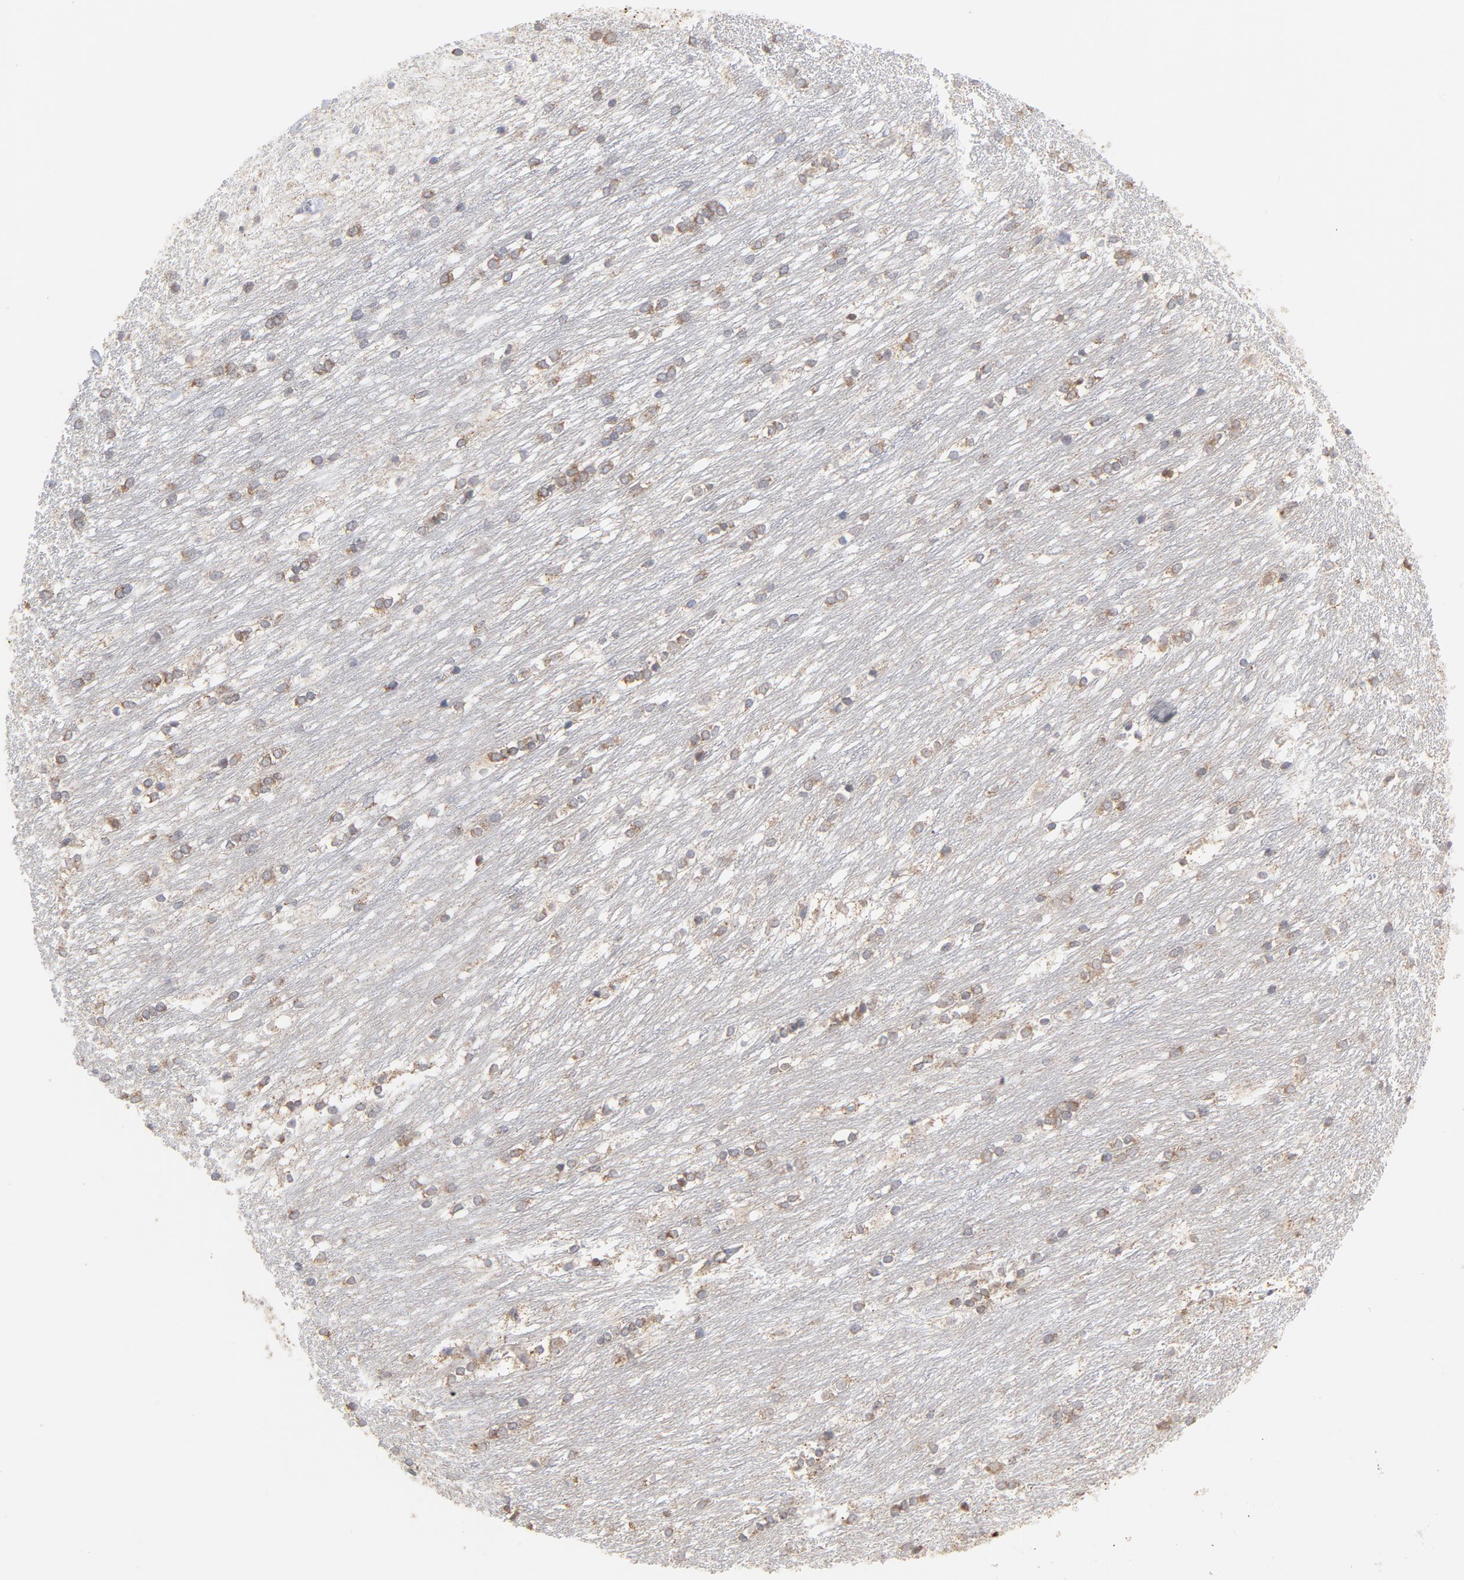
{"staining": {"intensity": "moderate", "quantity": ">75%", "location": "cytoplasmic/membranous"}, "tissue": "caudate", "cell_type": "Glial cells", "image_type": "normal", "snomed": [{"axis": "morphology", "description": "Normal tissue, NOS"}, {"axis": "topography", "description": "Lateral ventricle wall"}], "caption": "Immunohistochemical staining of normal caudate reveals medium levels of moderate cytoplasmic/membranous positivity in approximately >75% of glial cells.", "gene": "PPFIBP2", "patient": {"sex": "female", "age": 19}}